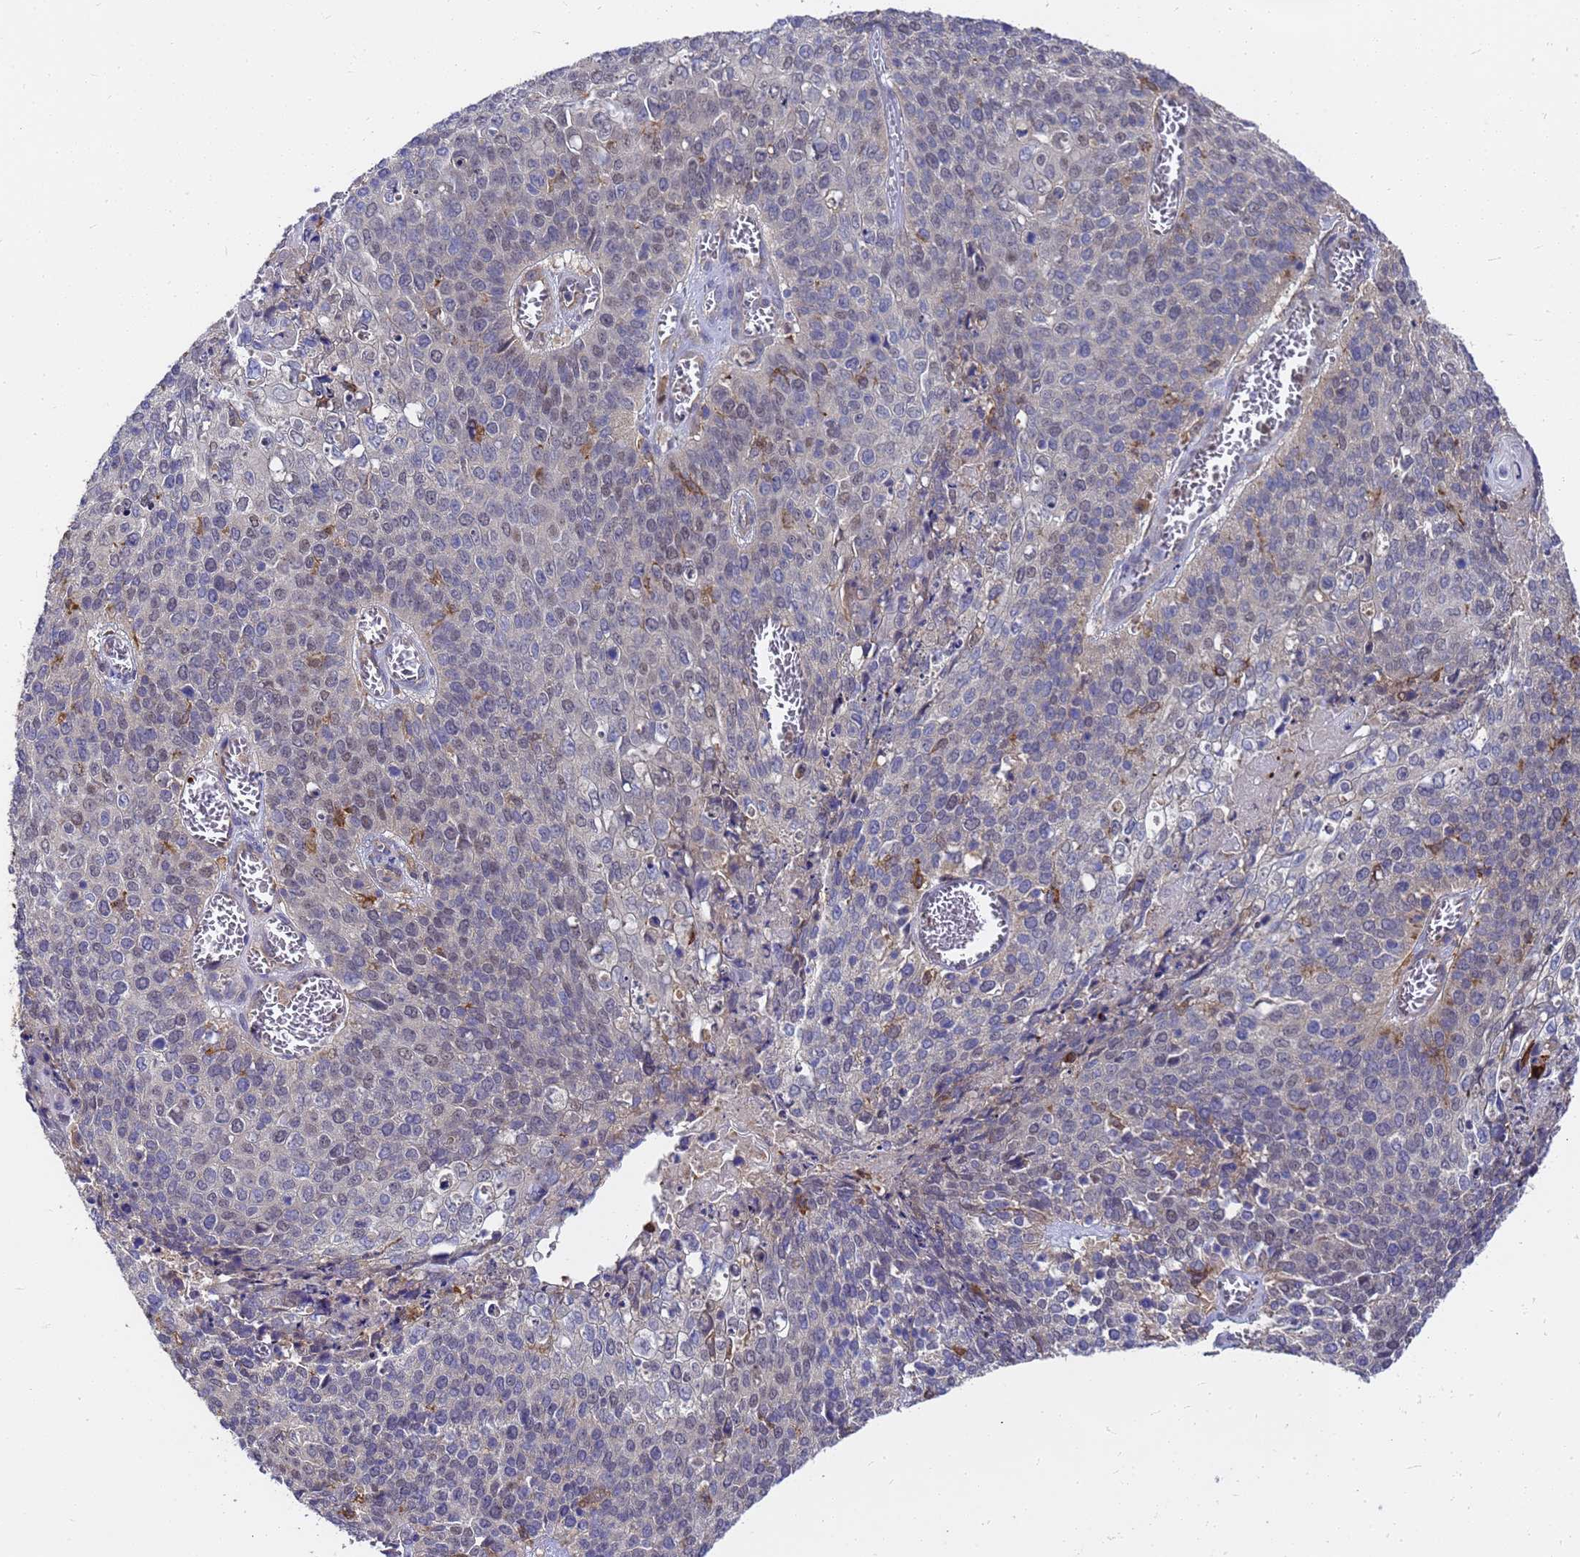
{"staining": {"intensity": "negative", "quantity": "none", "location": "none"}, "tissue": "cervical cancer", "cell_type": "Tumor cells", "image_type": "cancer", "snomed": [{"axis": "morphology", "description": "Squamous cell carcinoma, NOS"}, {"axis": "topography", "description": "Cervix"}], "caption": "Micrograph shows no protein staining in tumor cells of cervical cancer tissue.", "gene": "SLC35E2B", "patient": {"sex": "female", "age": 39}}